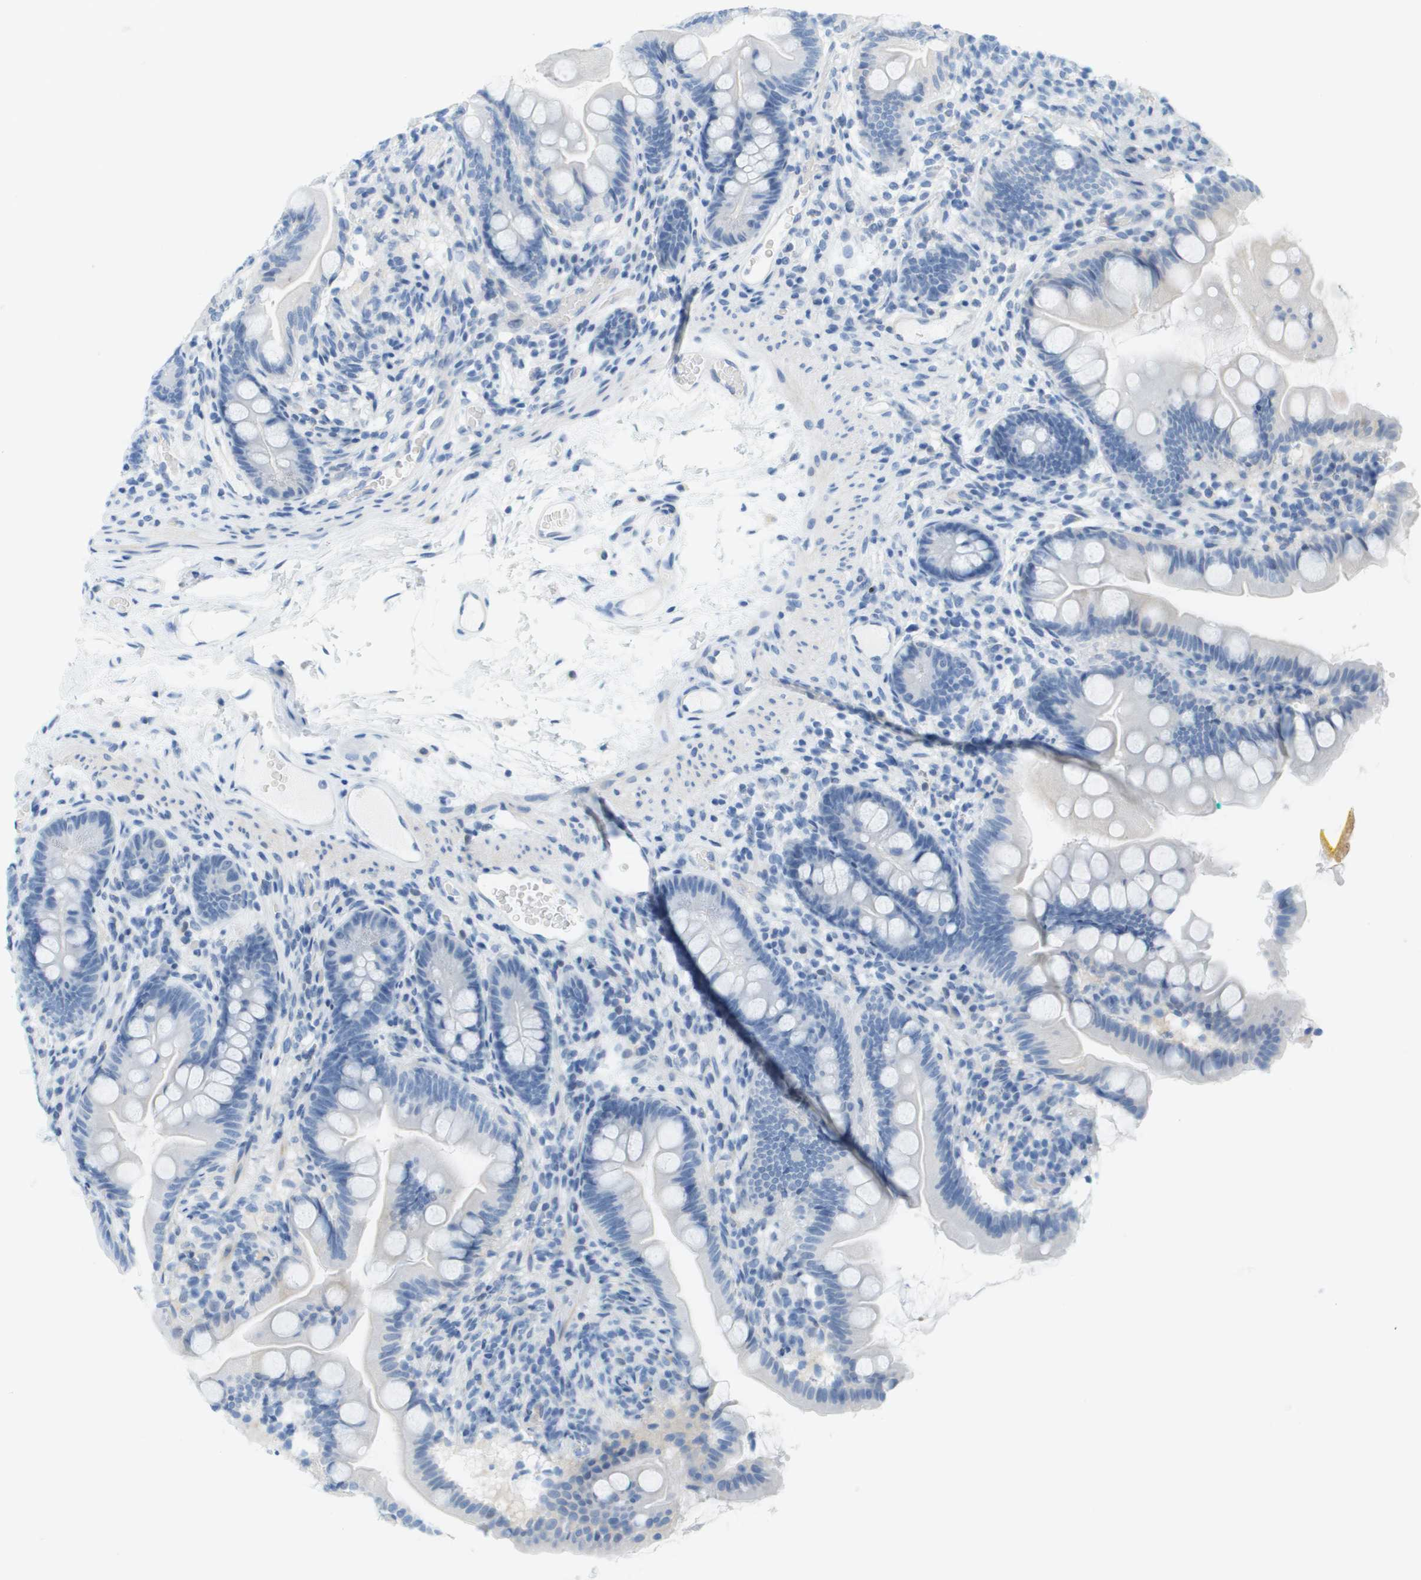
{"staining": {"intensity": "negative", "quantity": "none", "location": "none"}, "tissue": "small intestine", "cell_type": "Glandular cells", "image_type": "normal", "snomed": [{"axis": "morphology", "description": "Normal tissue, NOS"}, {"axis": "topography", "description": "Small intestine"}], "caption": "DAB (3,3'-diaminobenzidine) immunohistochemical staining of benign small intestine demonstrates no significant expression in glandular cells. Brightfield microscopy of immunohistochemistry stained with DAB (brown) and hematoxylin (blue), captured at high magnification.", "gene": "CUL9", "patient": {"sex": "female", "age": 56}}